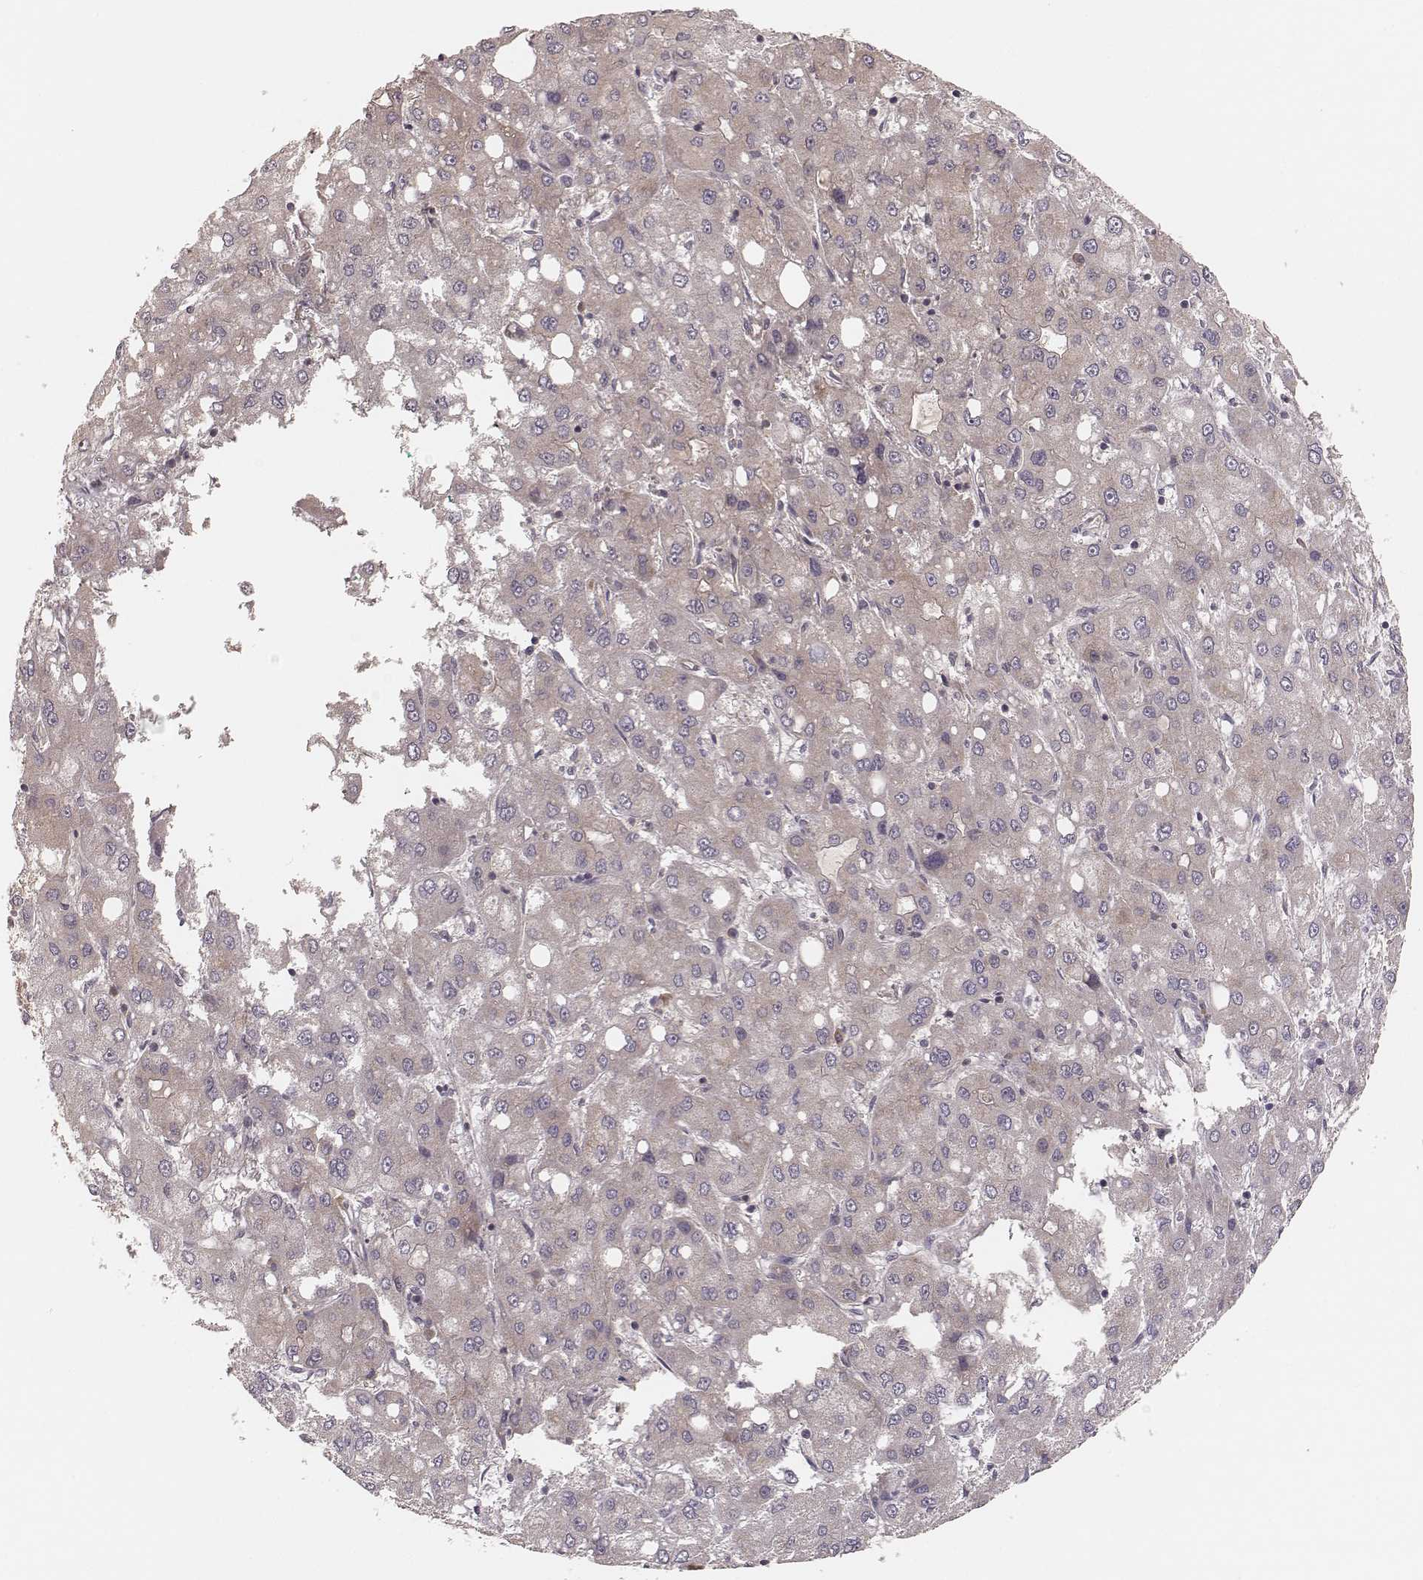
{"staining": {"intensity": "negative", "quantity": "none", "location": "none"}, "tissue": "liver cancer", "cell_type": "Tumor cells", "image_type": "cancer", "snomed": [{"axis": "morphology", "description": "Carcinoma, Hepatocellular, NOS"}, {"axis": "topography", "description": "Liver"}], "caption": "Hepatocellular carcinoma (liver) was stained to show a protein in brown. There is no significant positivity in tumor cells.", "gene": "CARS1", "patient": {"sex": "male", "age": 73}}